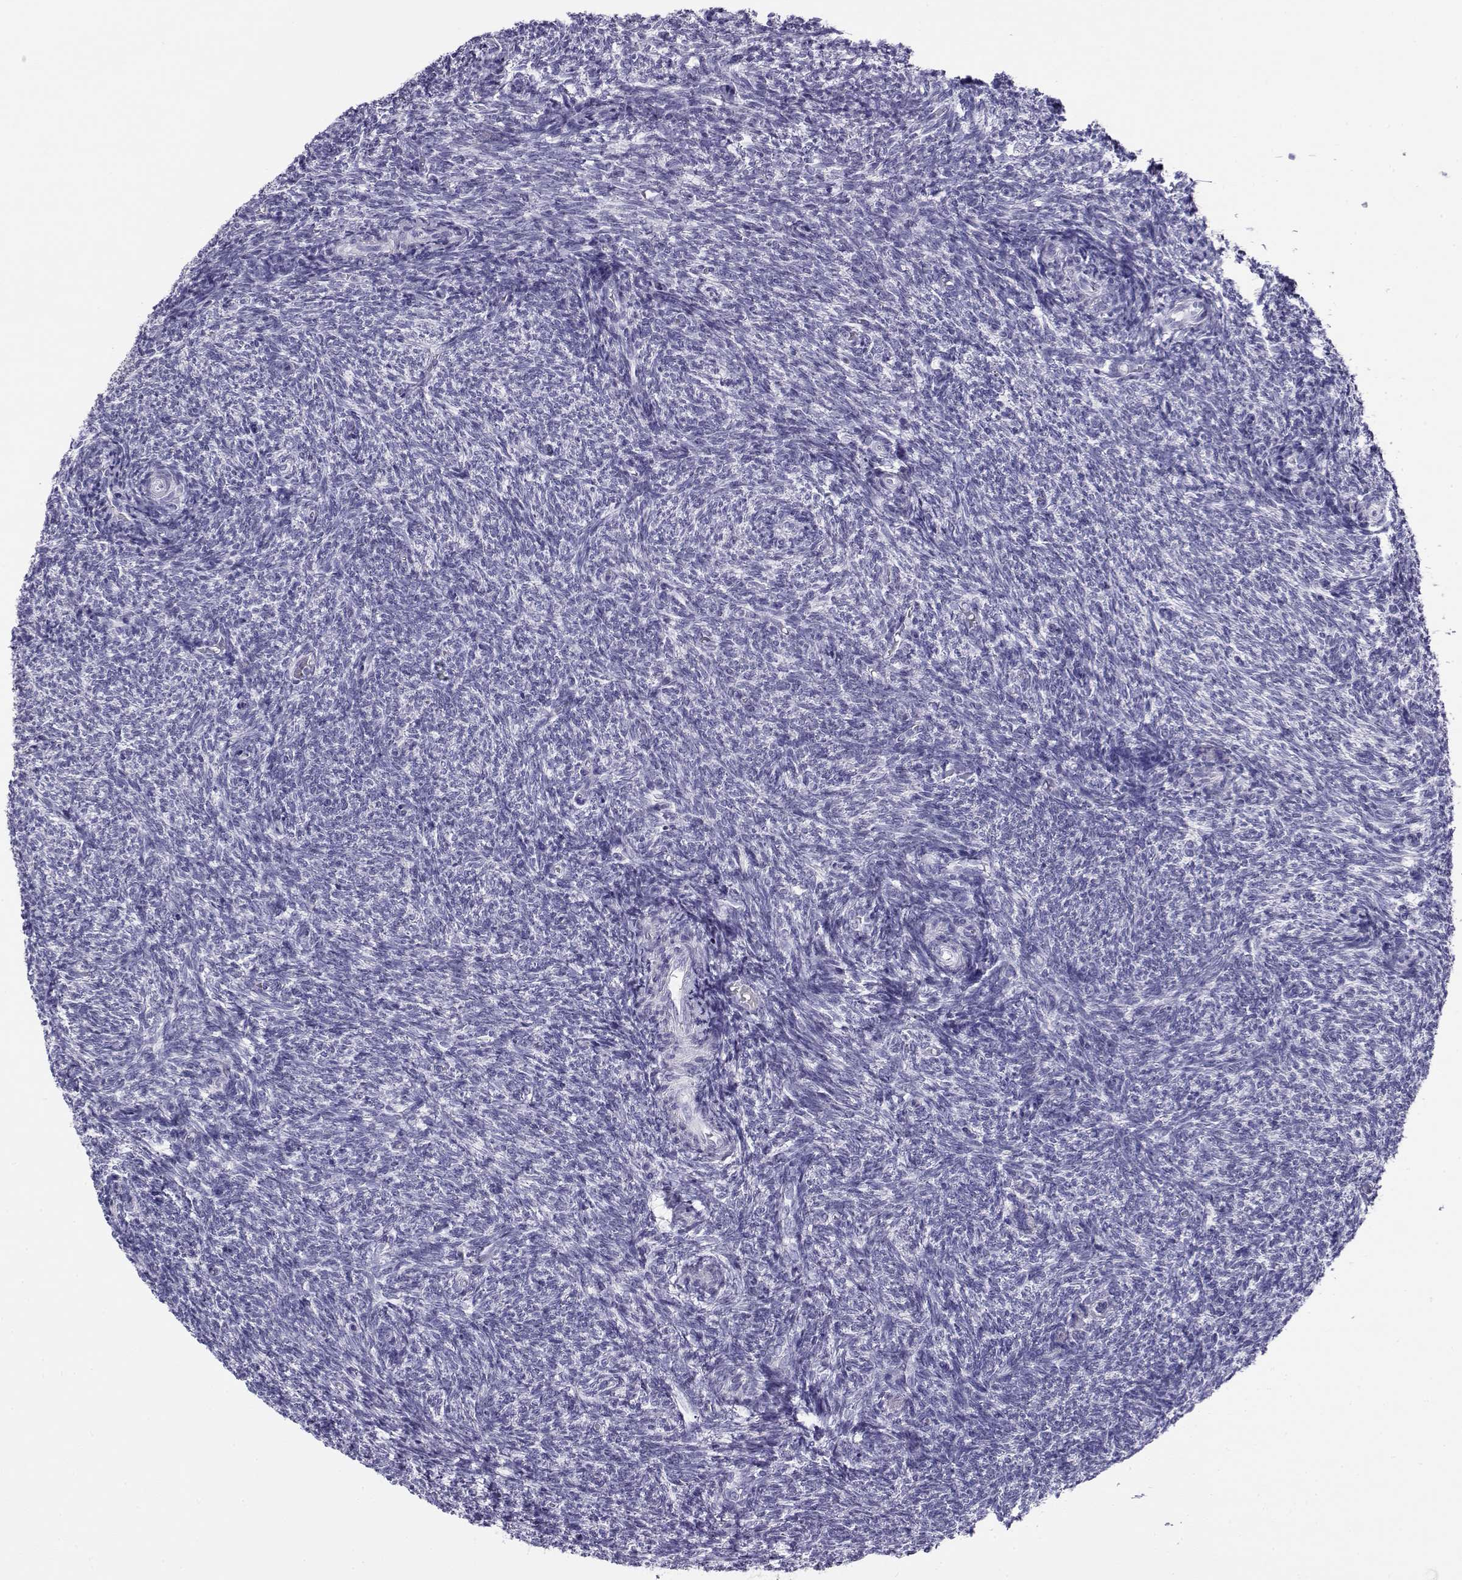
{"staining": {"intensity": "negative", "quantity": "none", "location": "none"}, "tissue": "ovary", "cell_type": "Follicle cells", "image_type": "normal", "snomed": [{"axis": "morphology", "description": "Normal tissue, NOS"}, {"axis": "topography", "description": "Ovary"}], "caption": "Immunohistochemical staining of unremarkable human ovary exhibits no significant expression in follicle cells. (DAB immunohistochemistry visualized using brightfield microscopy, high magnification).", "gene": "CABS1", "patient": {"sex": "female", "age": 39}}